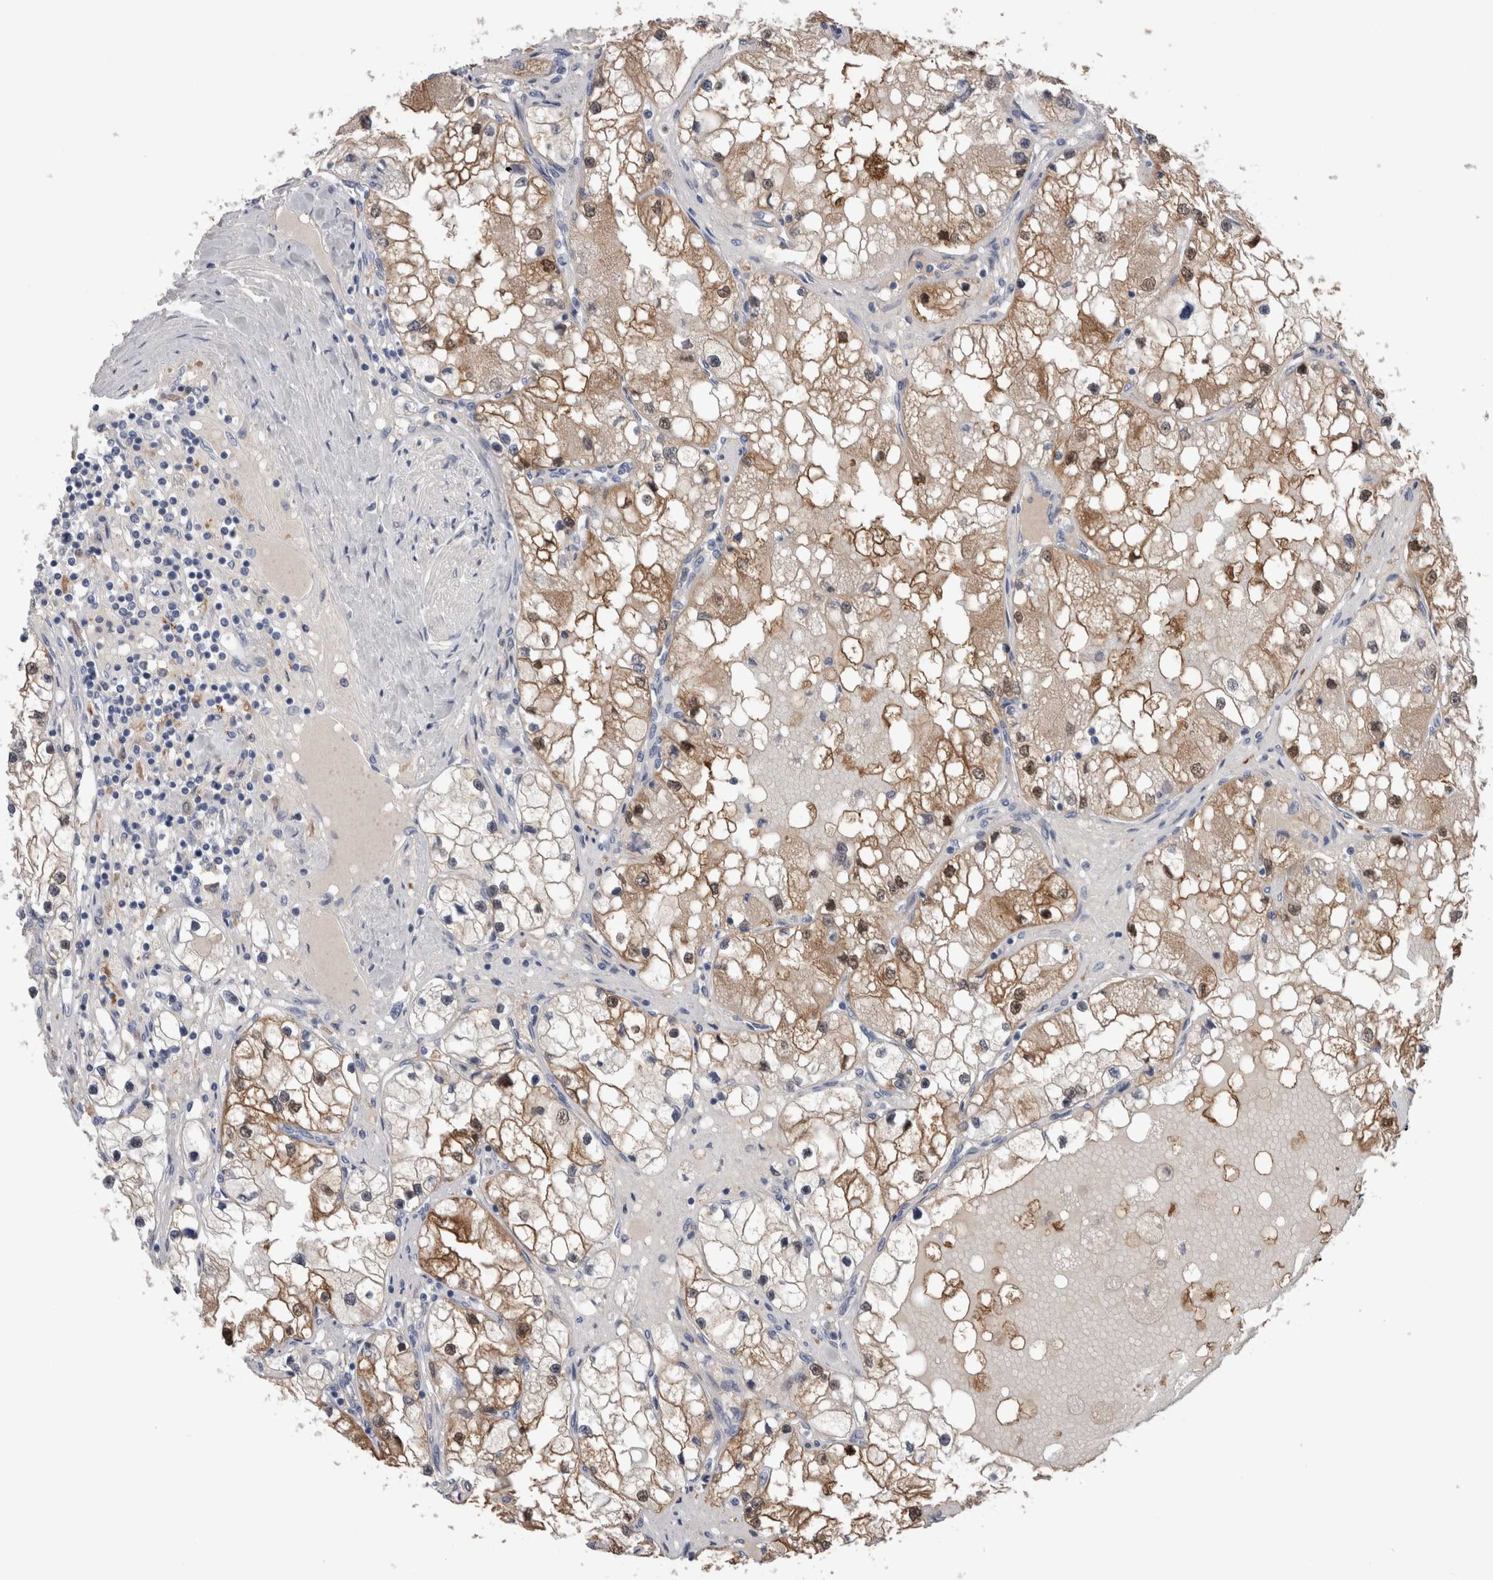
{"staining": {"intensity": "moderate", "quantity": "25%-75%", "location": "cytoplasmic/membranous,nuclear"}, "tissue": "renal cancer", "cell_type": "Tumor cells", "image_type": "cancer", "snomed": [{"axis": "morphology", "description": "Adenocarcinoma, NOS"}, {"axis": "topography", "description": "Kidney"}], "caption": "This micrograph shows immunohistochemistry staining of renal adenocarcinoma, with medium moderate cytoplasmic/membranous and nuclear expression in about 25%-75% of tumor cells.", "gene": "CA8", "patient": {"sex": "male", "age": 68}}